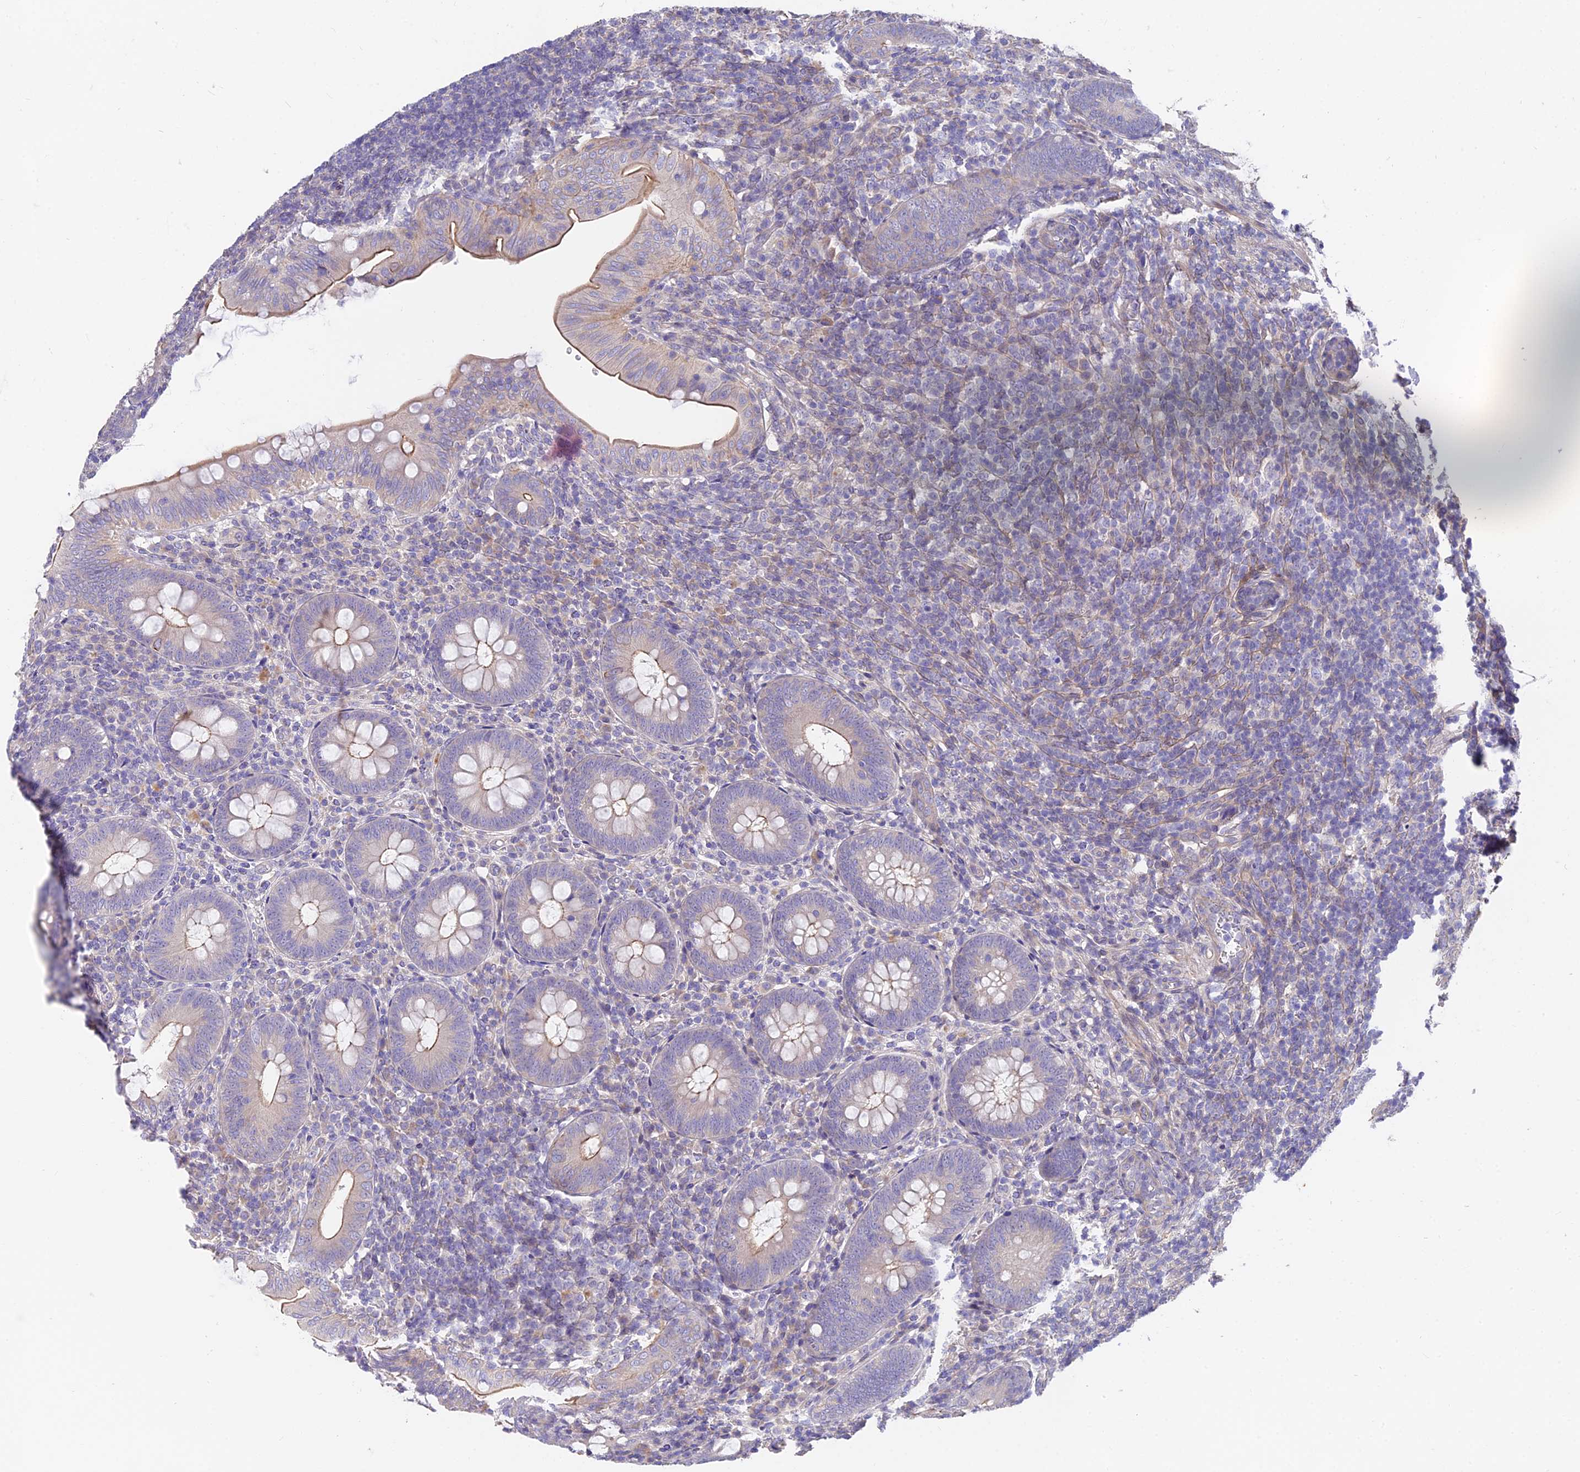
{"staining": {"intensity": "moderate", "quantity": "<25%", "location": "cytoplasmic/membranous"}, "tissue": "appendix", "cell_type": "Glandular cells", "image_type": "normal", "snomed": [{"axis": "morphology", "description": "Normal tissue, NOS"}, {"axis": "topography", "description": "Appendix"}], "caption": "Protein staining exhibits moderate cytoplasmic/membranous staining in approximately <25% of glandular cells in unremarkable appendix. The staining is performed using DAB brown chromogen to label protein expression. The nuclei are counter-stained blue using hematoxylin.", "gene": "FAM168B", "patient": {"sex": "male", "age": 14}}